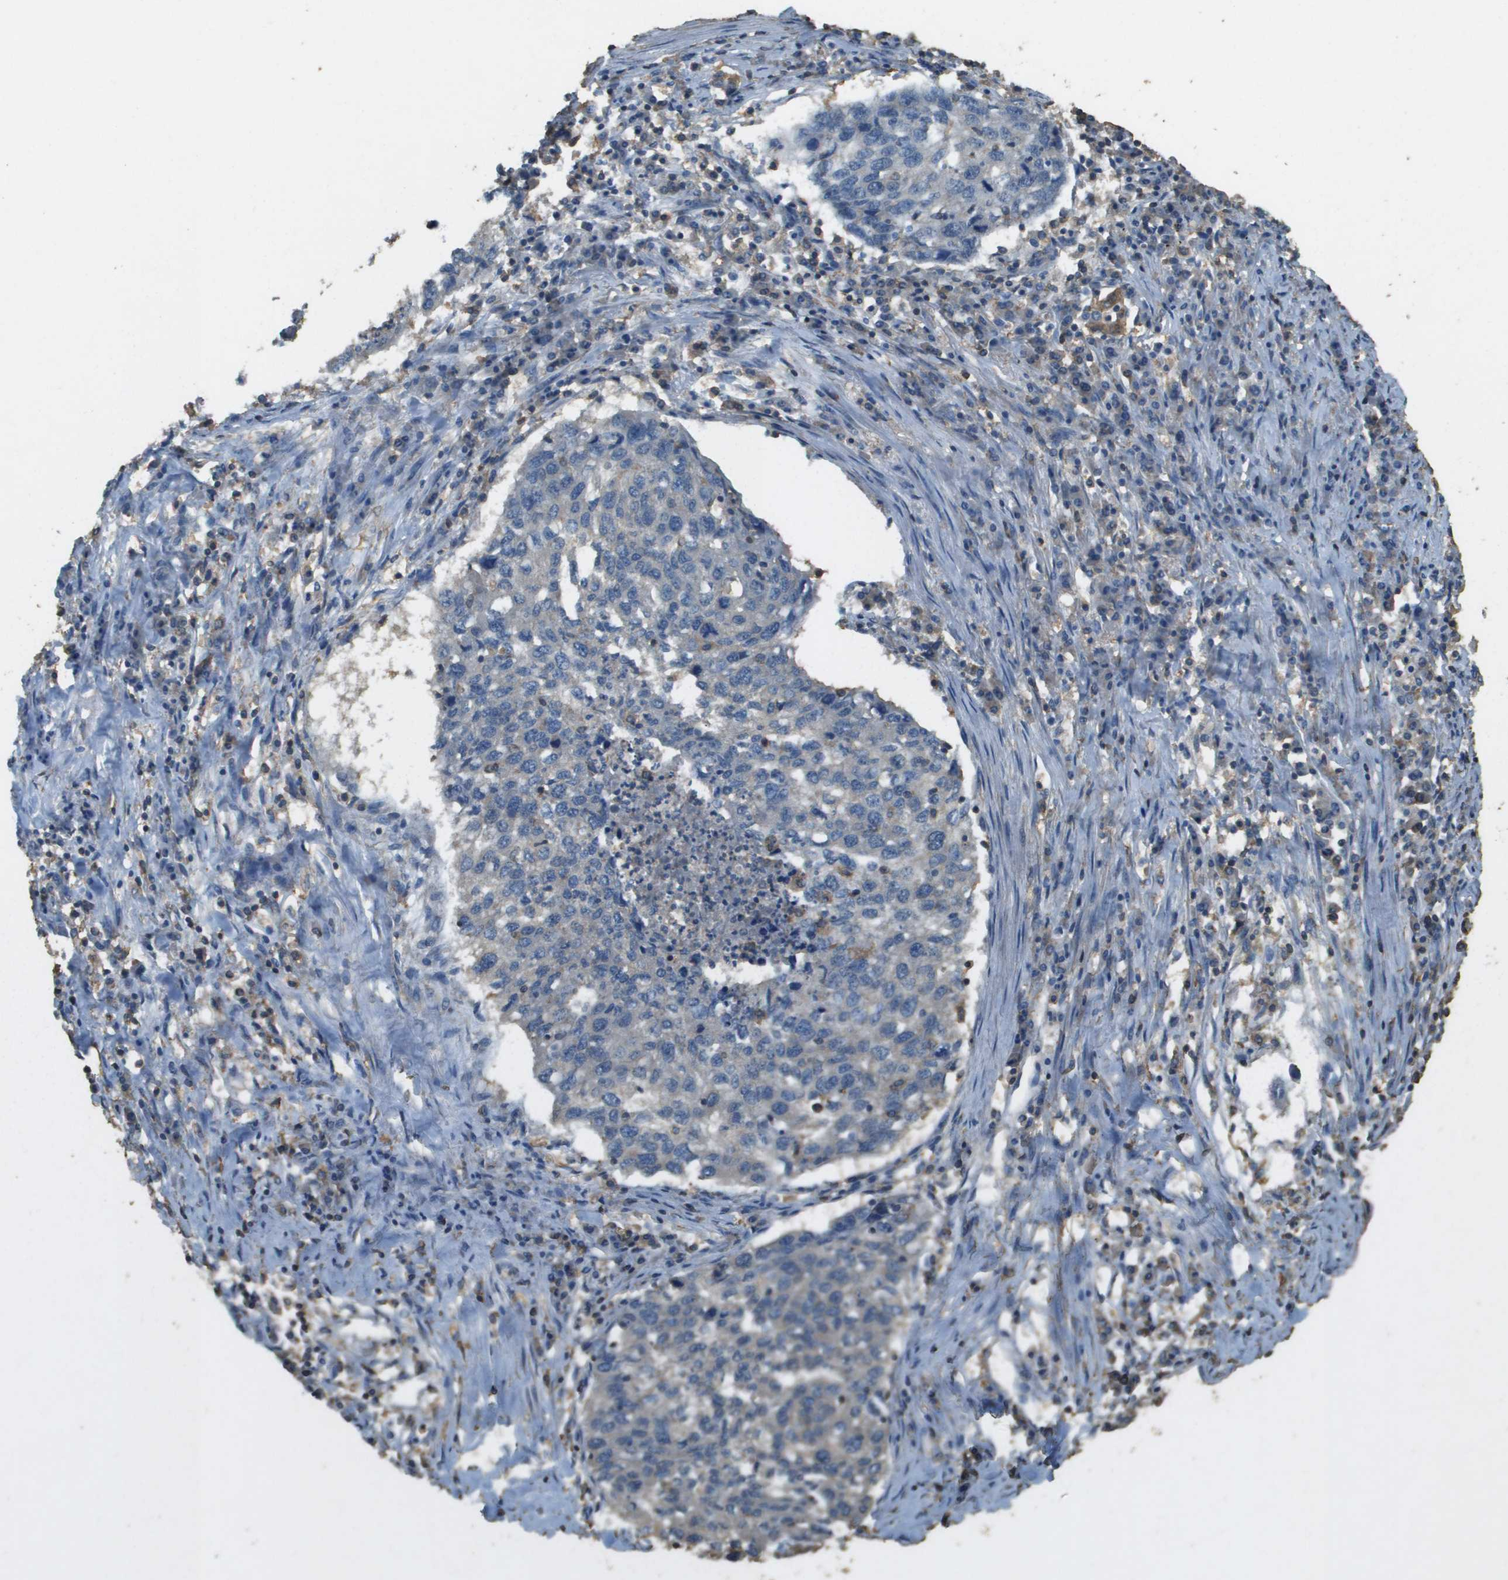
{"staining": {"intensity": "negative", "quantity": "none", "location": "none"}, "tissue": "lung cancer", "cell_type": "Tumor cells", "image_type": "cancer", "snomed": [{"axis": "morphology", "description": "Squamous cell carcinoma, NOS"}, {"axis": "topography", "description": "Lung"}], "caption": "High power microscopy image of an IHC photomicrograph of lung cancer, revealing no significant expression in tumor cells.", "gene": "MS4A7", "patient": {"sex": "female", "age": 63}}